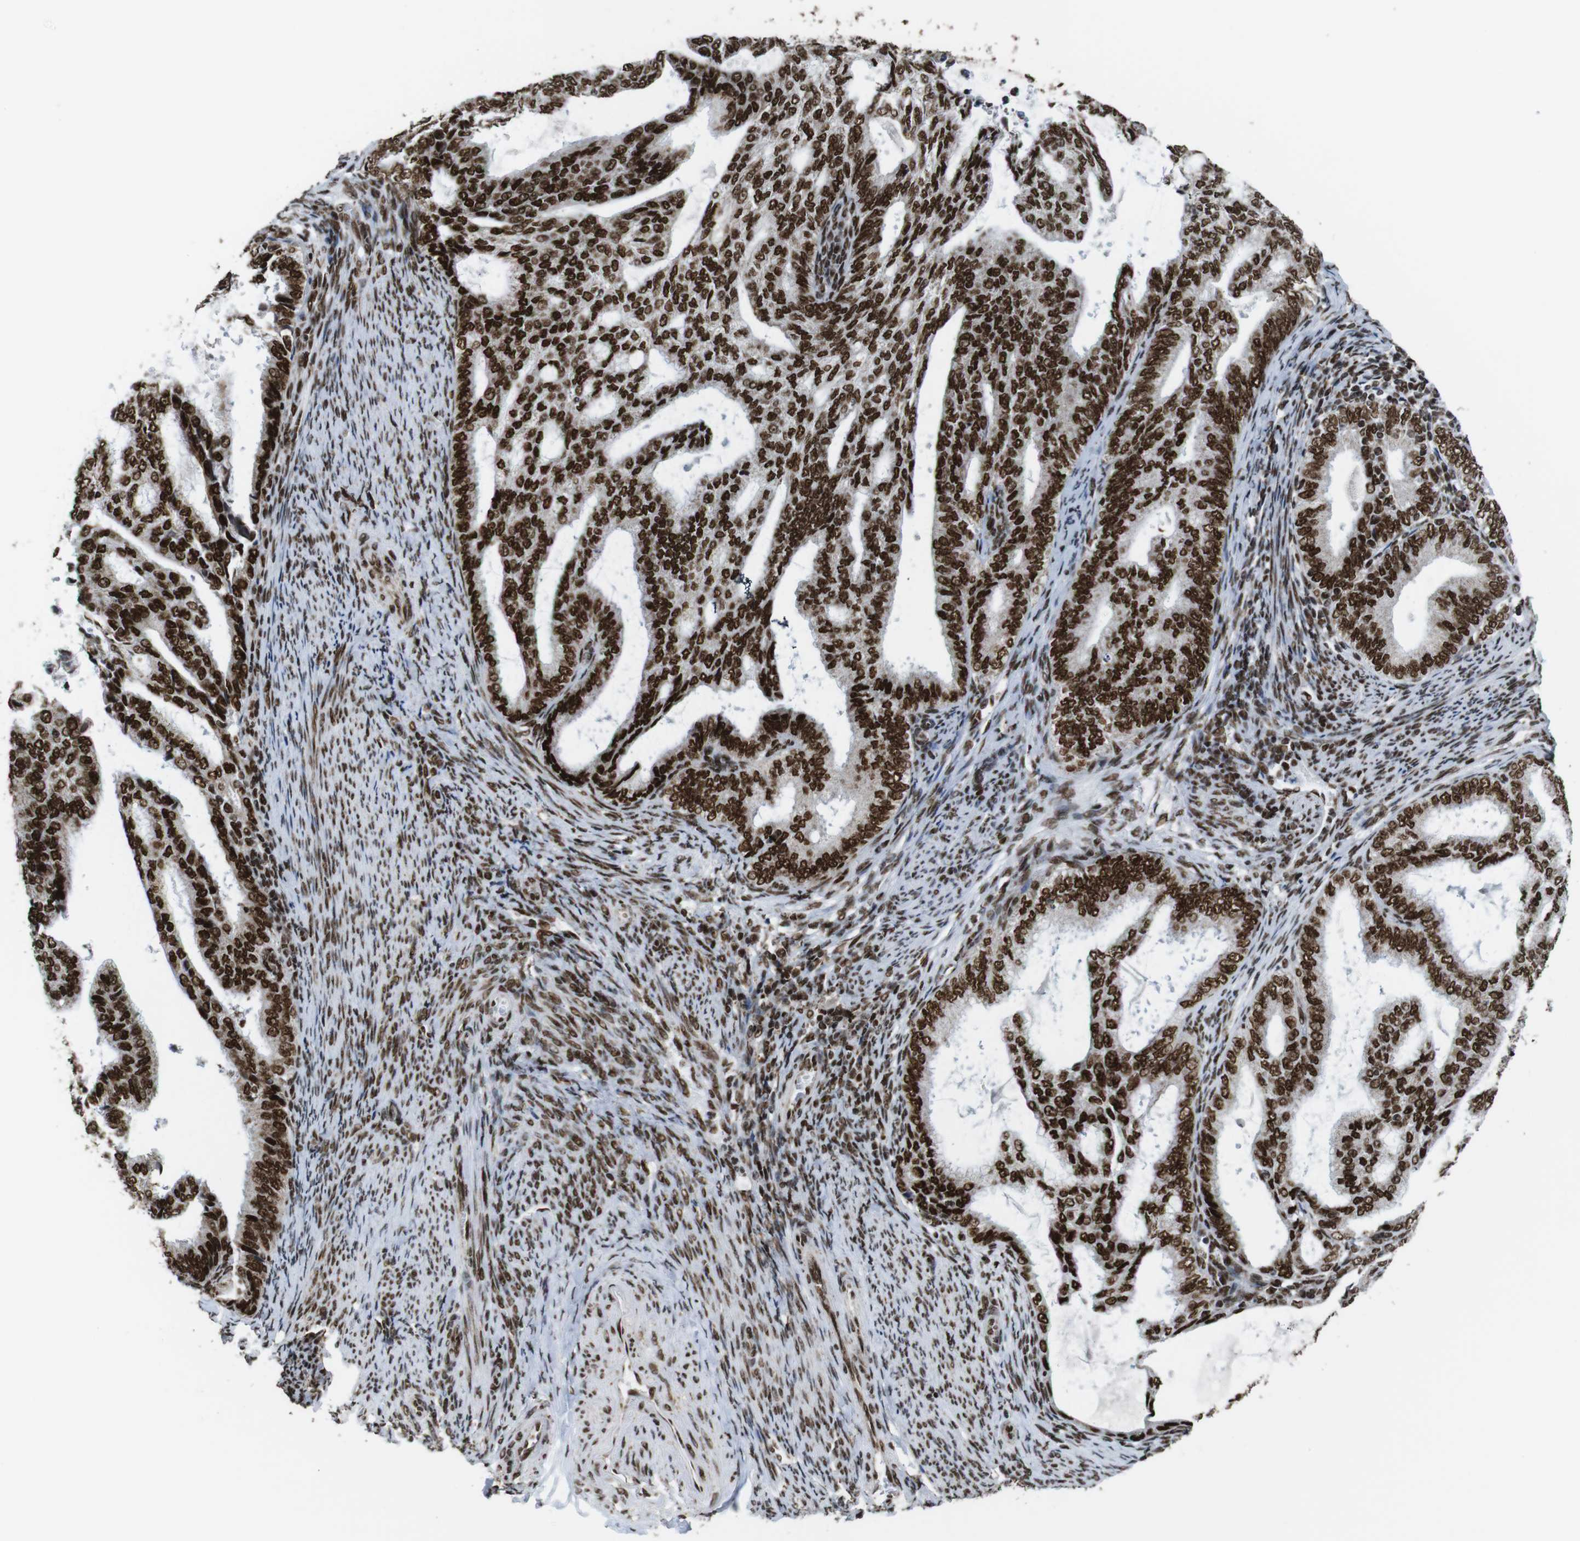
{"staining": {"intensity": "strong", "quantity": ">75%", "location": "nuclear"}, "tissue": "endometrial cancer", "cell_type": "Tumor cells", "image_type": "cancer", "snomed": [{"axis": "morphology", "description": "Adenocarcinoma, NOS"}, {"axis": "topography", "description": "Endometrium"}], "caption": "A brown stain highlights strong nuclear staining of a protein in human endometrial cancer (adenocarcinoma) tumor cells.", "gene": "ROMO1", "patient": {"sex": "female", "age": 58}}